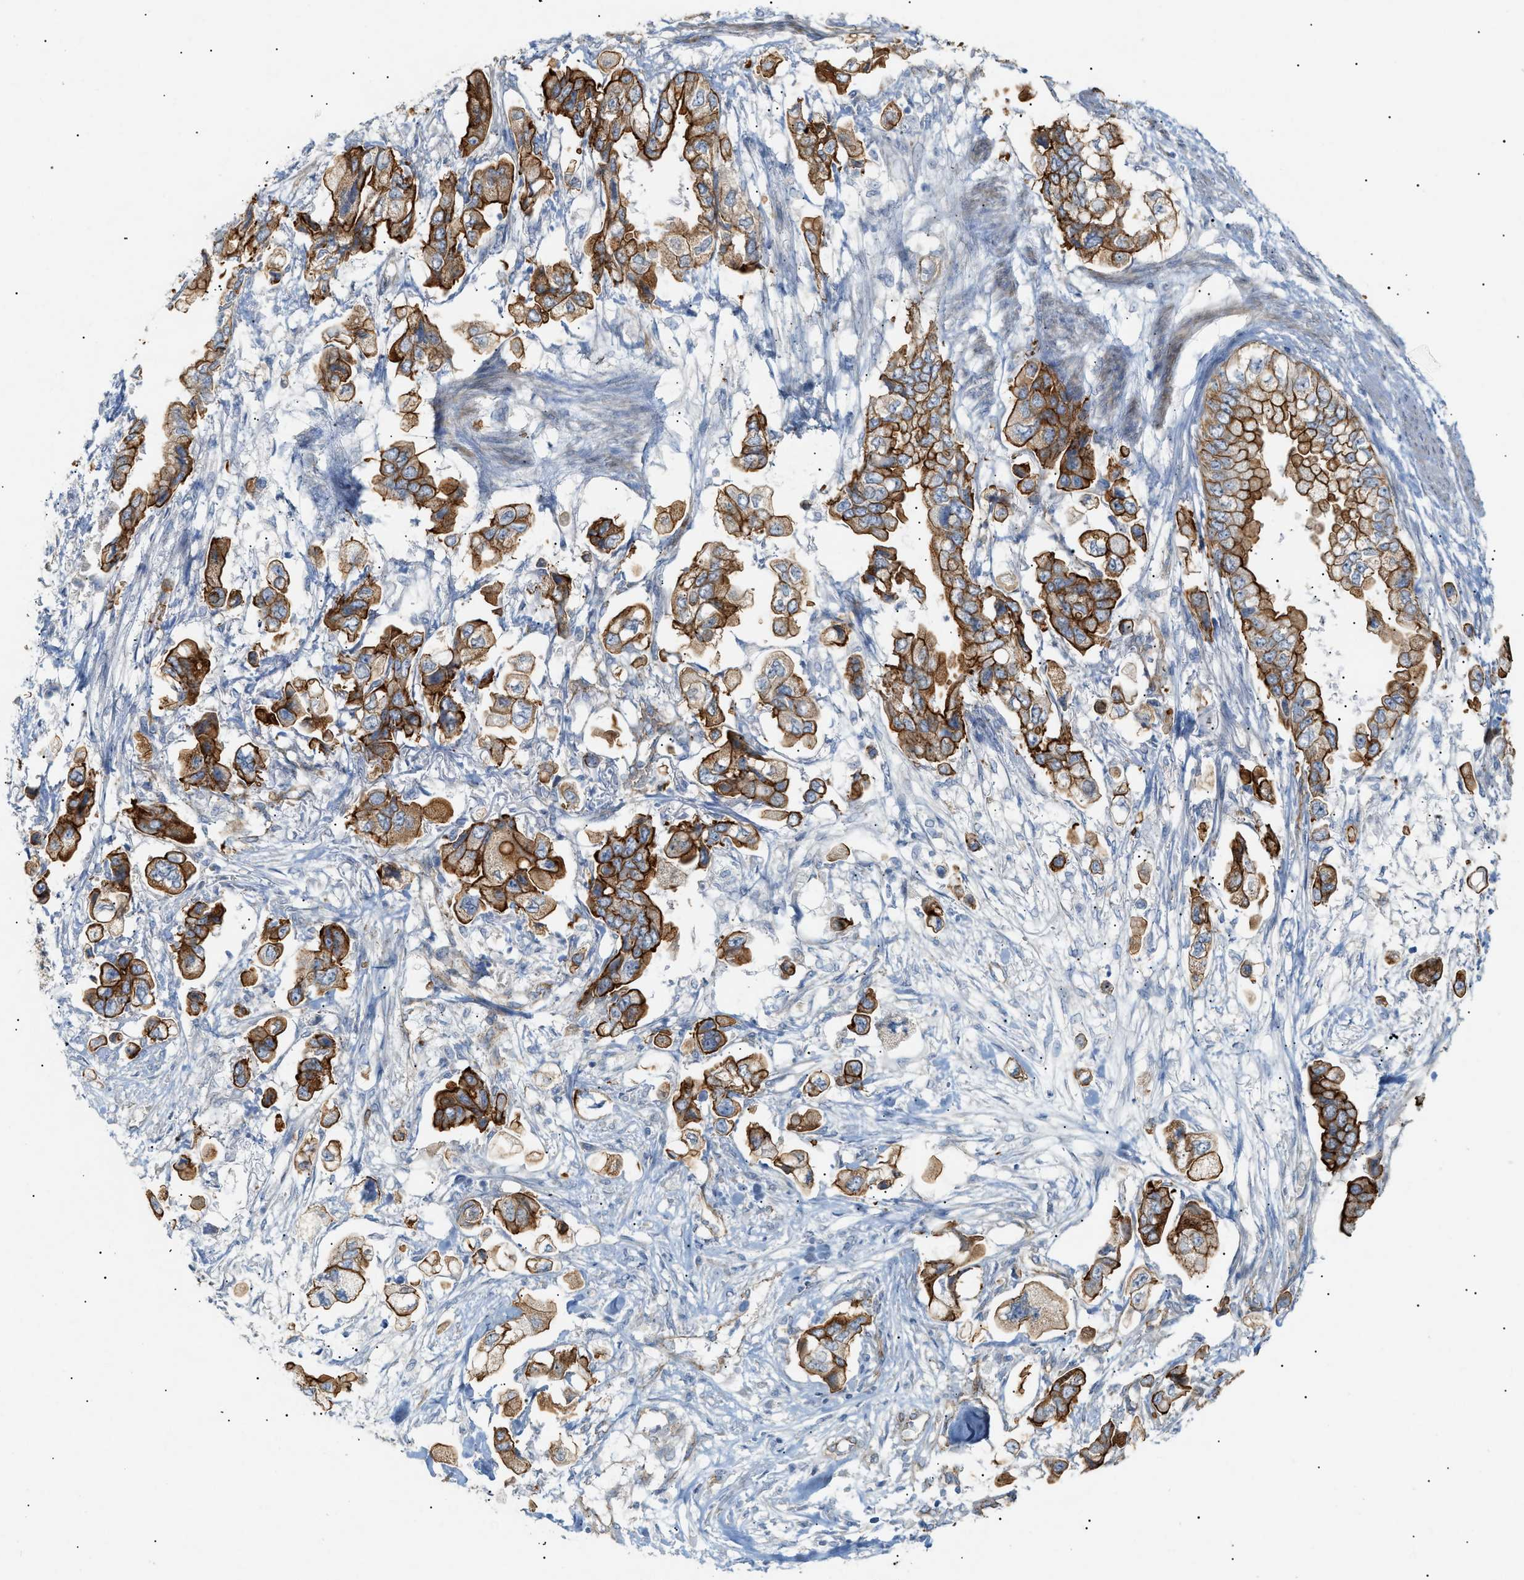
{"staining": {"intensity": "strong", "quantity": ">75%", "location": "cytoplasmic/membranous"}, "tissue": "stomach cancer", "cell_type": "Tumor cells", "image_type": "cancer", "snomed": [{"axis": "morphology", "description": "Adenocarcinoma, NOS"}, {"axis": "topography", "description": "Stomach"}], "caption": "Immunohistochemistry (IHC) photomicrograph of stomach cancer (adenocarcinoma) stained for a protein (brown), which exhibits high levels of strong cytoplasmic/membranous staining in about >75% of tumor cells.", "gene": "ZFHX2", "patient": {"sex": "male", "age": 62}}